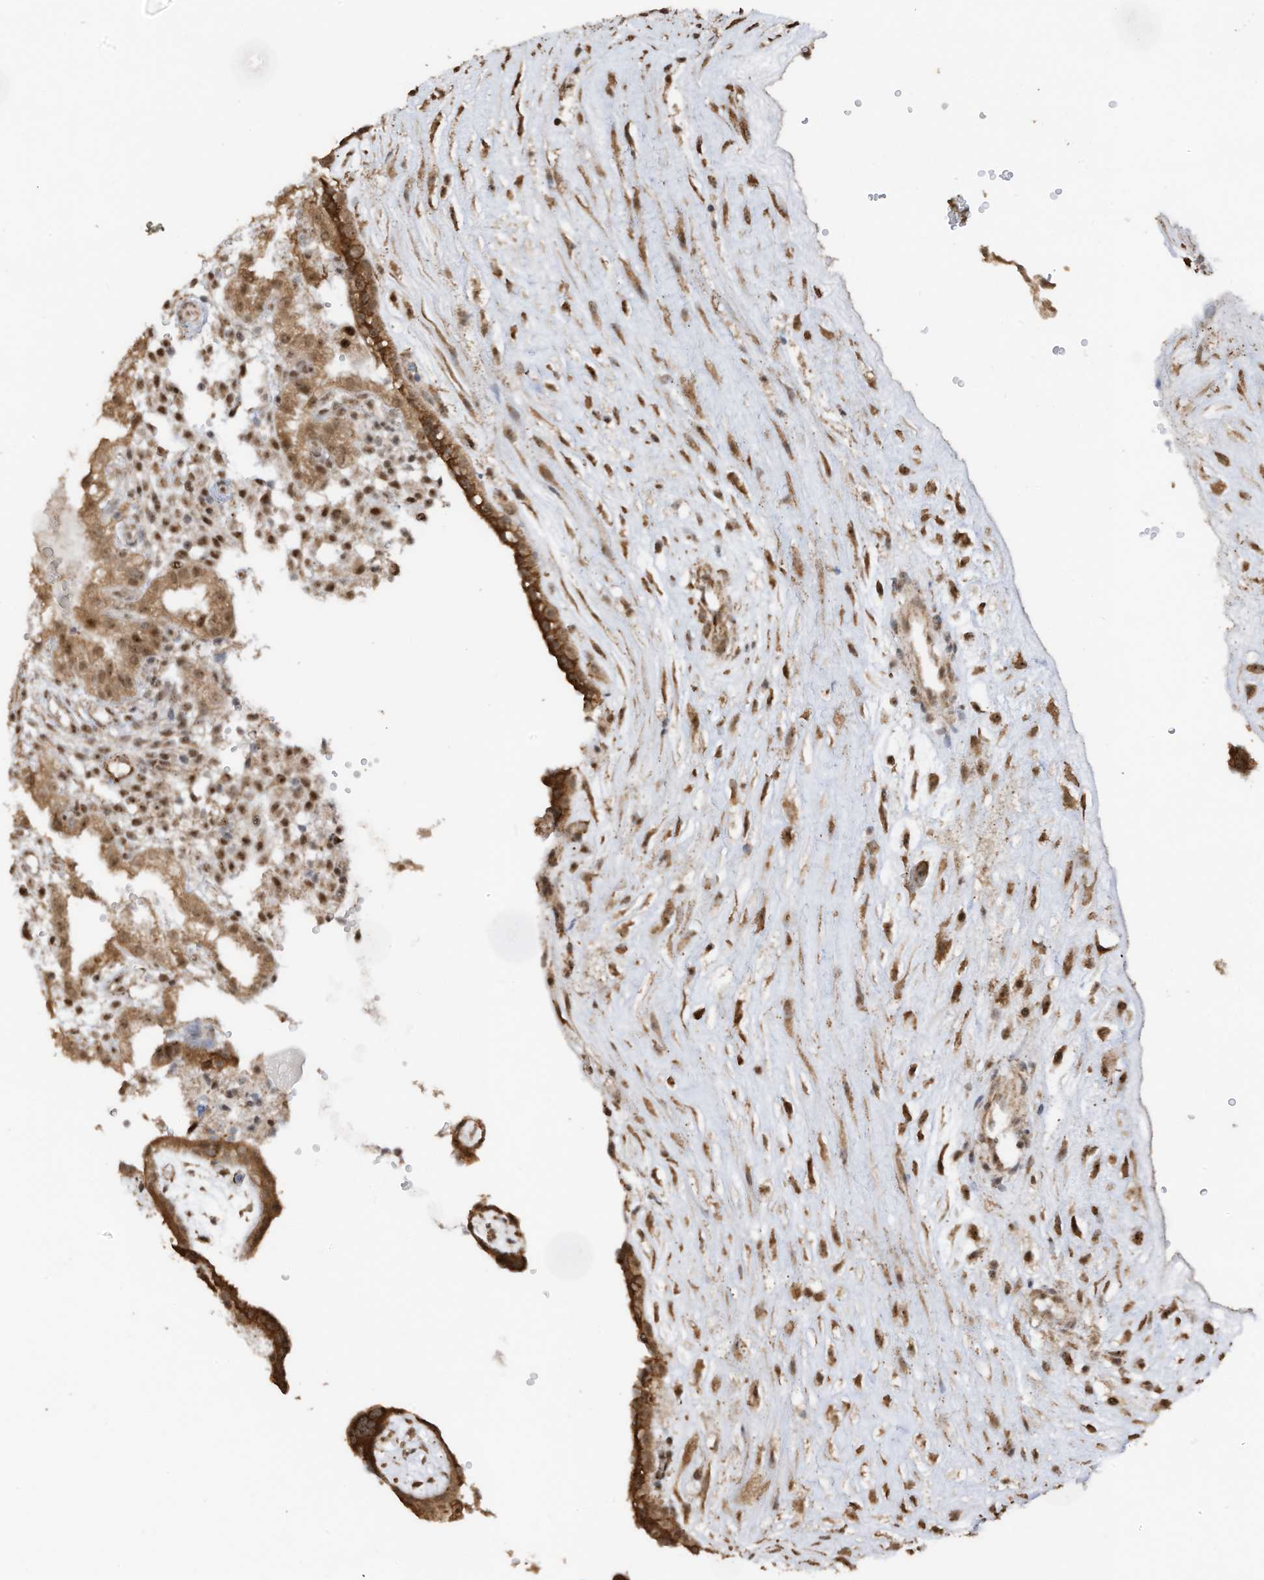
{"staining": {"intensity": "moderate", "quantity": ">75%", "location": "cytoplasmic/membranous,nuclear"}, "tissue": "placenta", "cell_type": "Decidual cells", "image_type": "normal", "snomed": [{"axis": "morphology", "description": "Normal tissue, NOS"}, {"axis": "topography", "description": "Placenta"}], "caption": "Moderate cytoplasmic/membranous,nuclear protein positivity is seen in about >75% of decidual cells in placenta.", "gene": "ERLEC1", "patient": {"sex": "female", "age": 18}}